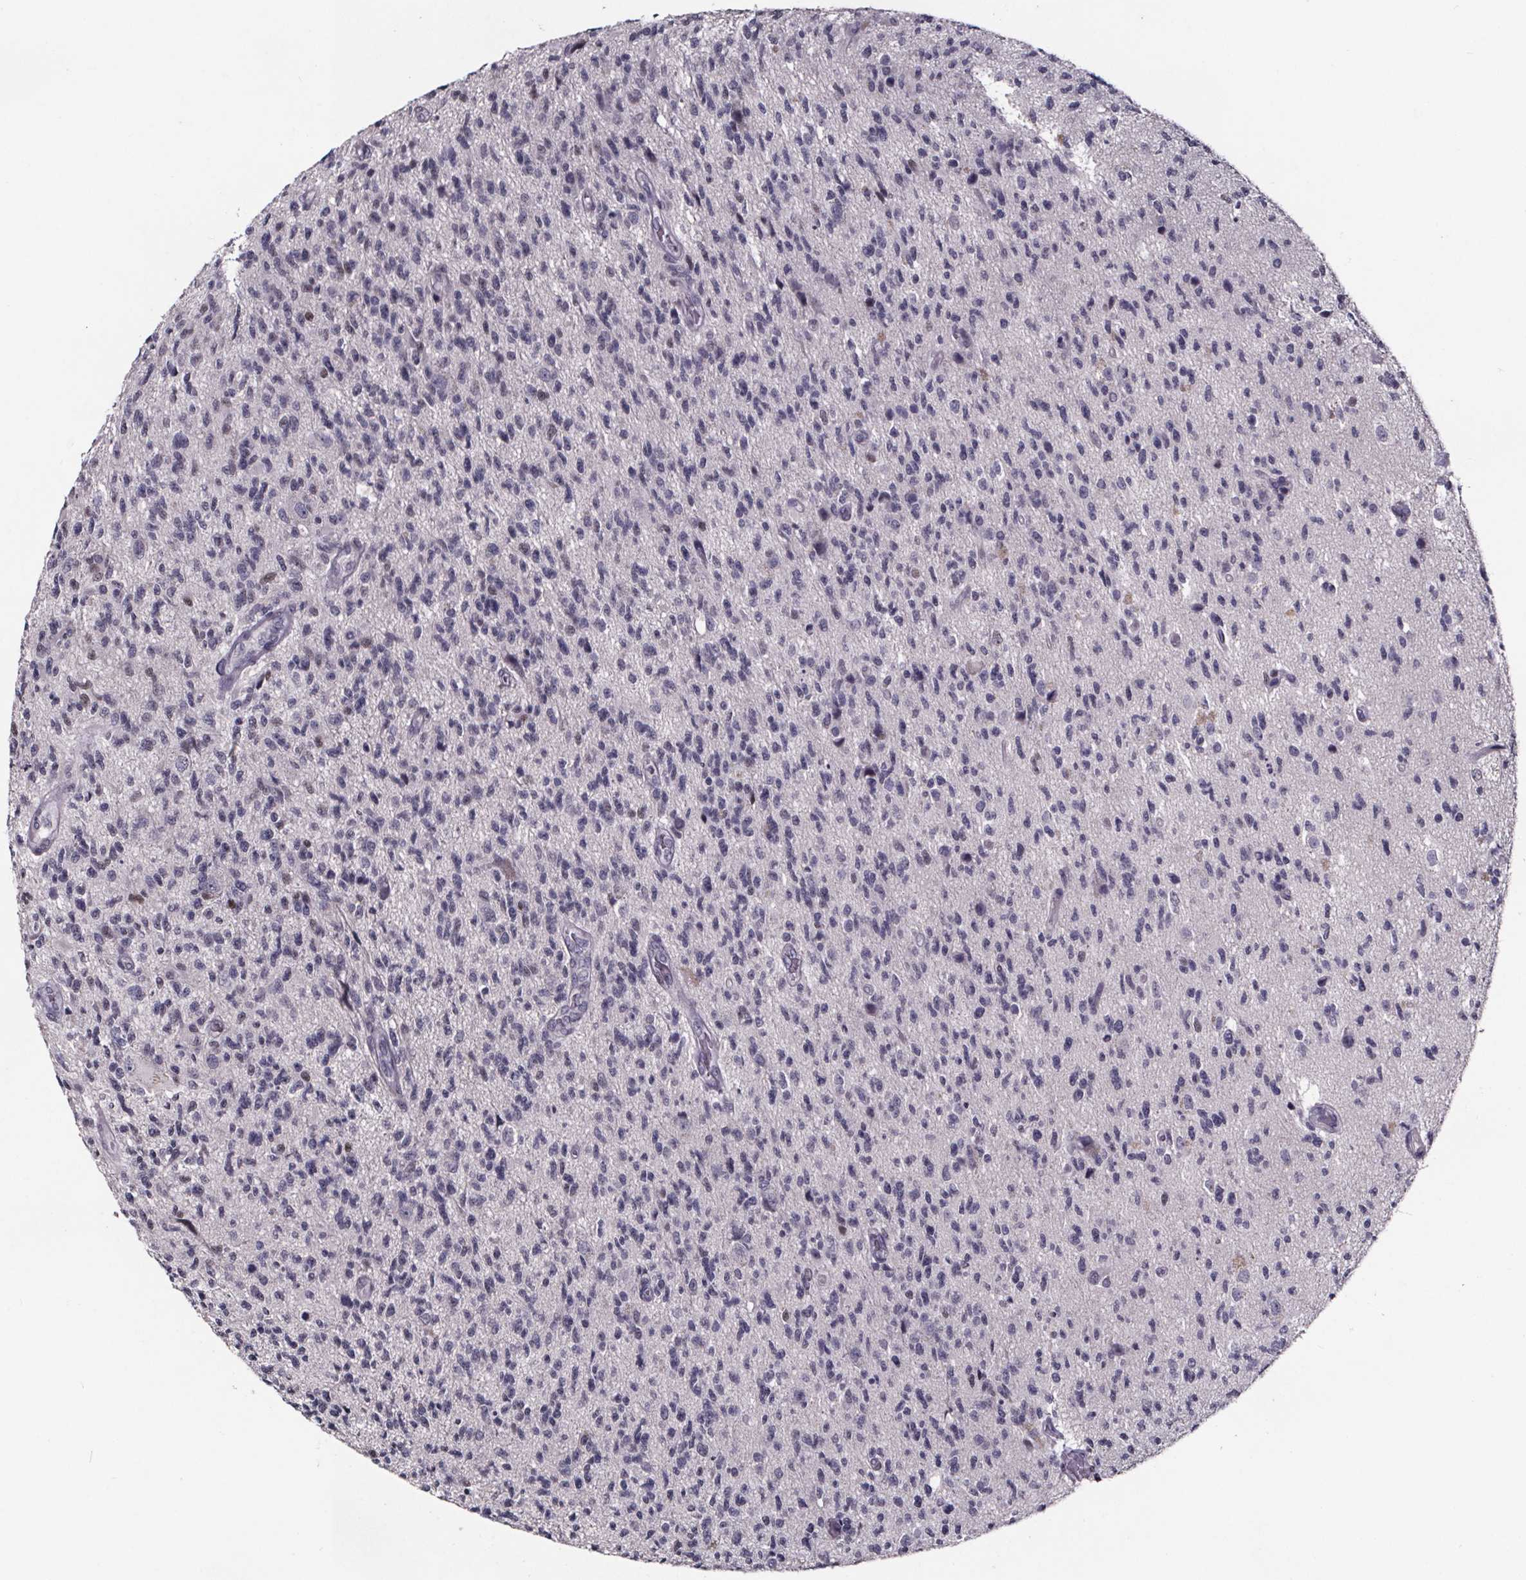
{"staining": {"intensity": "negative", "quantity": "none", "location": "none"}, "tissue": "glioma", "cell_type": "Tumor cells", "image_type": "cancer", "snomed": [{"axis": "morphology", "description": "Glioma, malignant, High grade"}, {"axis": "topography", "description": "Brain"}], "caption": "IHC micrograph of human glioma stained for a protein (brown), which displays no staining in tumor cells.", "gene": "AR", "patient": {"sex": "male", "age": 56}}